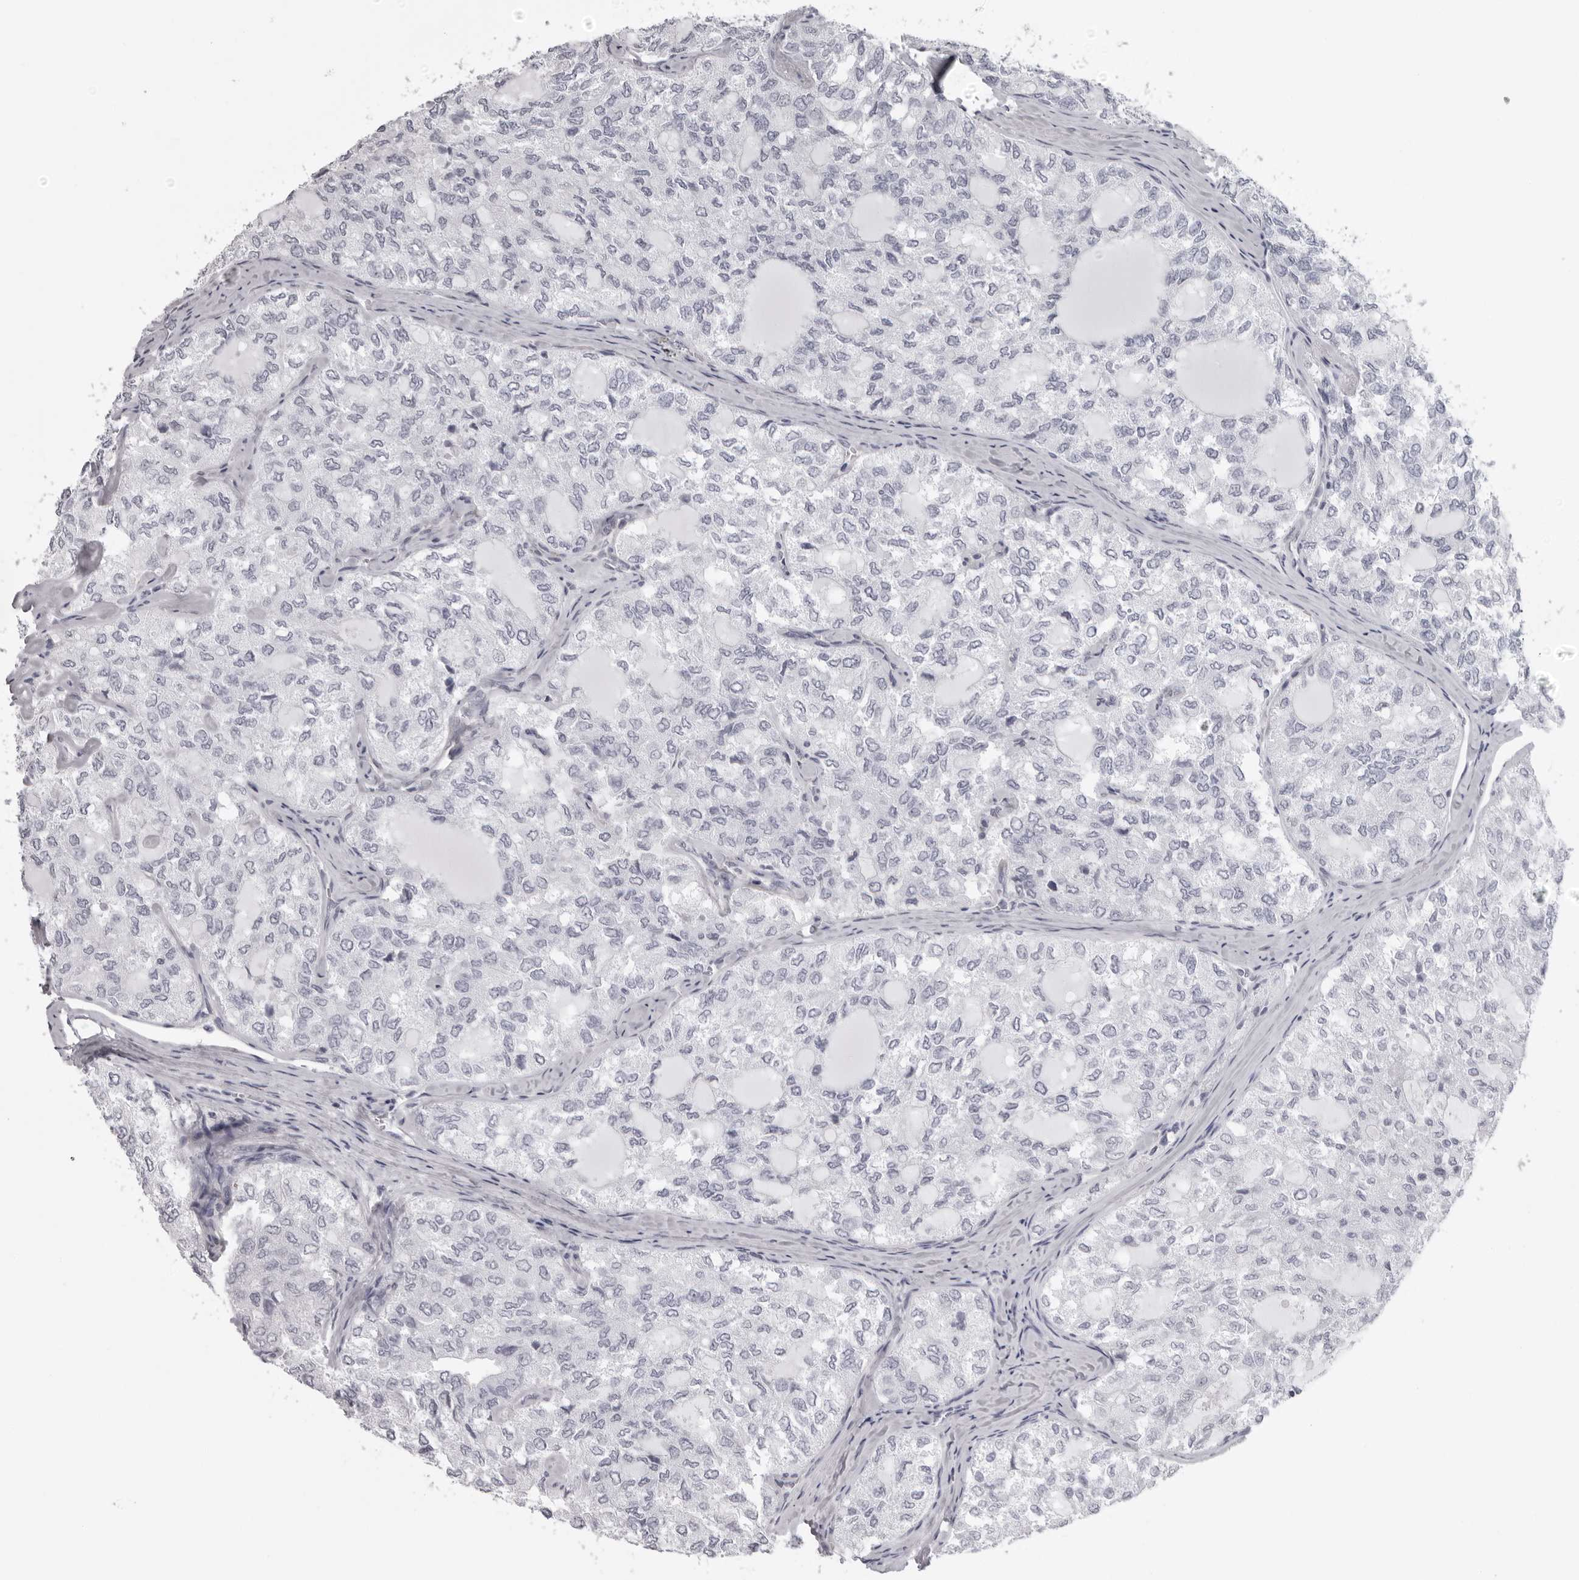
{"staining": {"intensity": "negative", "quantity": "none", "location": "none"}, "tissue": "thyroid cancer", "cell_type": "Tumor cells", "image_type": "cancer", "snomed": [{"axis": "morphology", "description": "Follicular adenoma carcinoma, NOS"}, {"axis": "topography", "description": "Thyroid gland"}], "caption": "Tumor cells show no significant expression in thyroid cancer.", "gene": "DNALI1", "patient": {"sex": "male", "age": 75}}